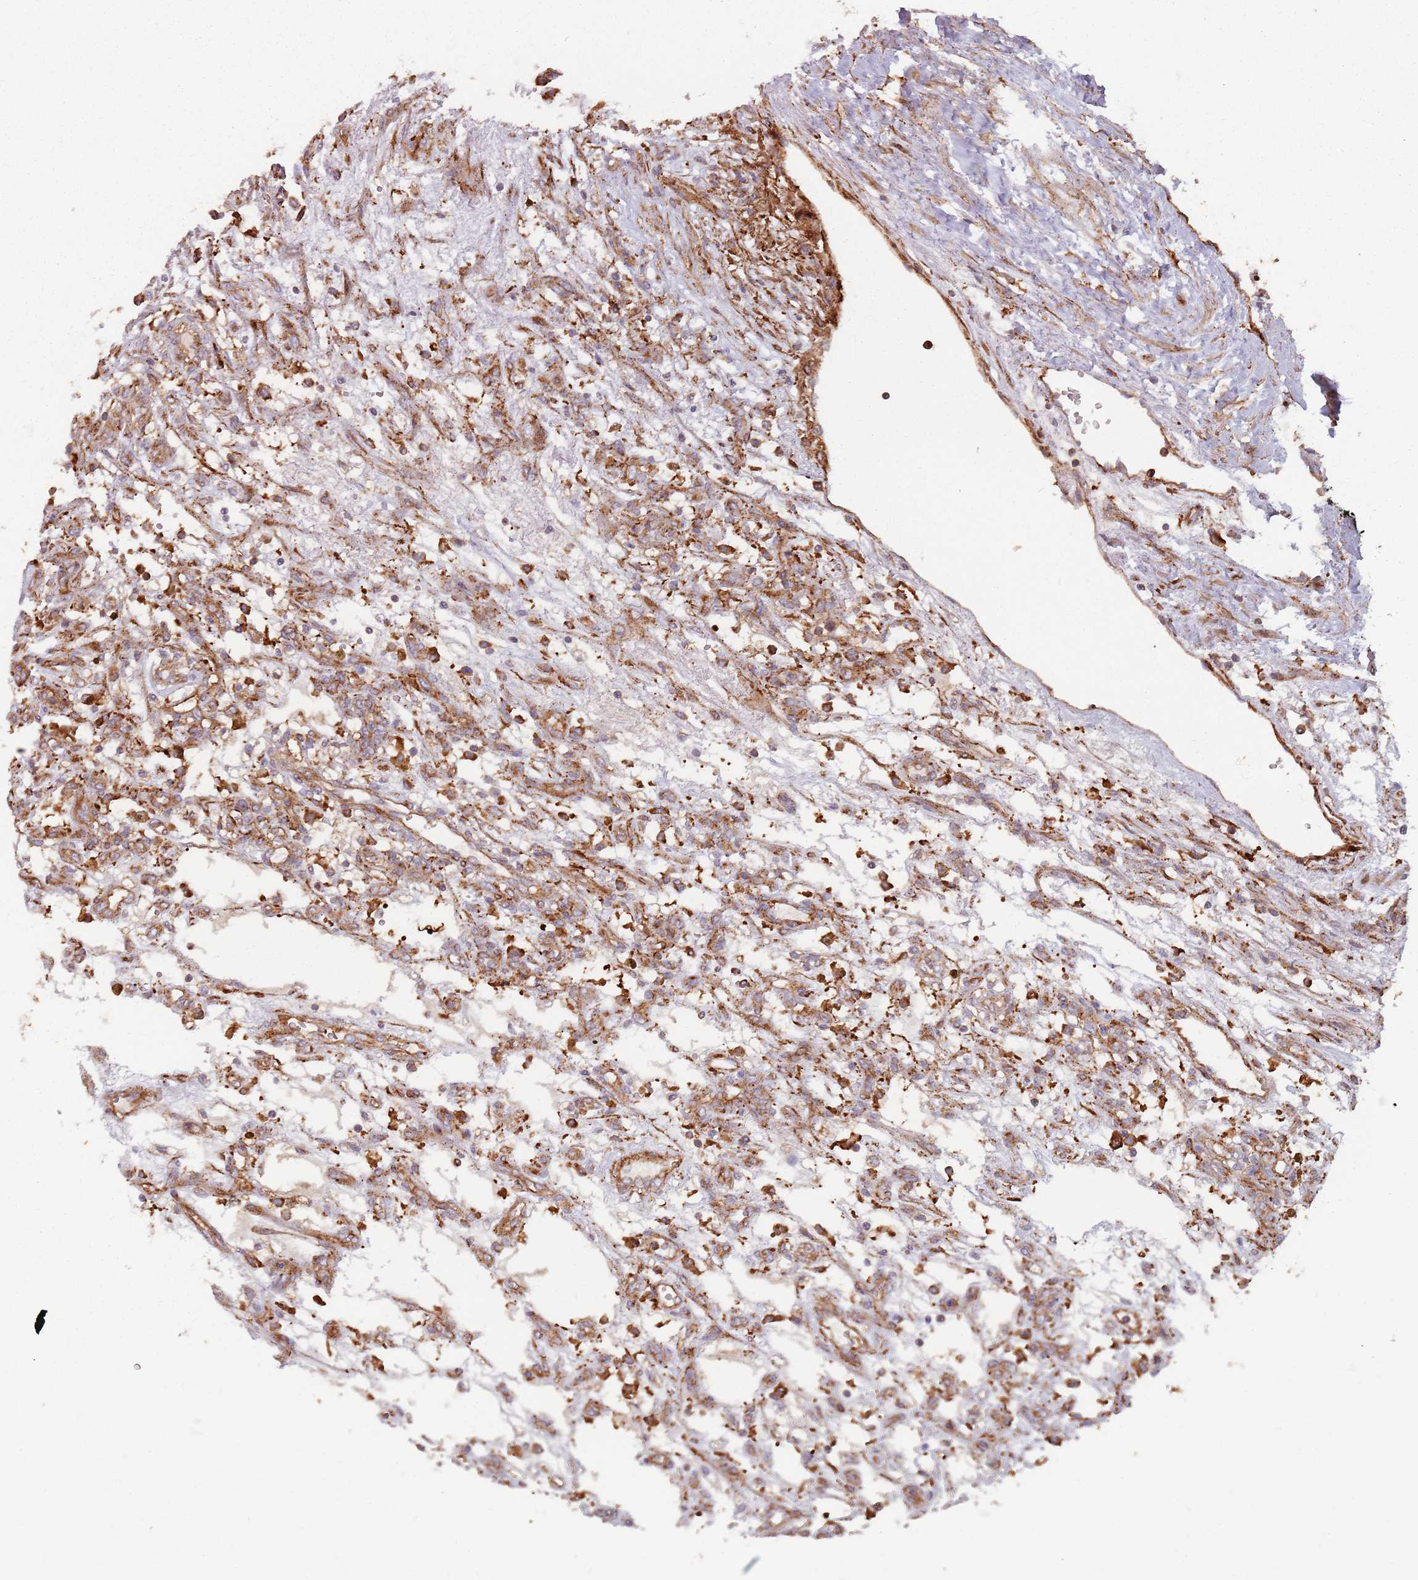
{"staining": {"intensity": "moderate", "quantity": ">75%", "location": "cytoplasmic/membranous"}, "tissue": "renal cancer", "cell_type": "Tumor cells", "image_type": "cancer", "snomed": [{"axis": "morphology", "description": "Adenocarcinoma, NOS"}, {"axis": "topography", "description": "Kidney"}], "caption": "Human renal cancer stained with a protein marker displays moderate staining in tumor cells.", "gene": "TPD52L2", "patient": {"sex": "female", "age": 57}}